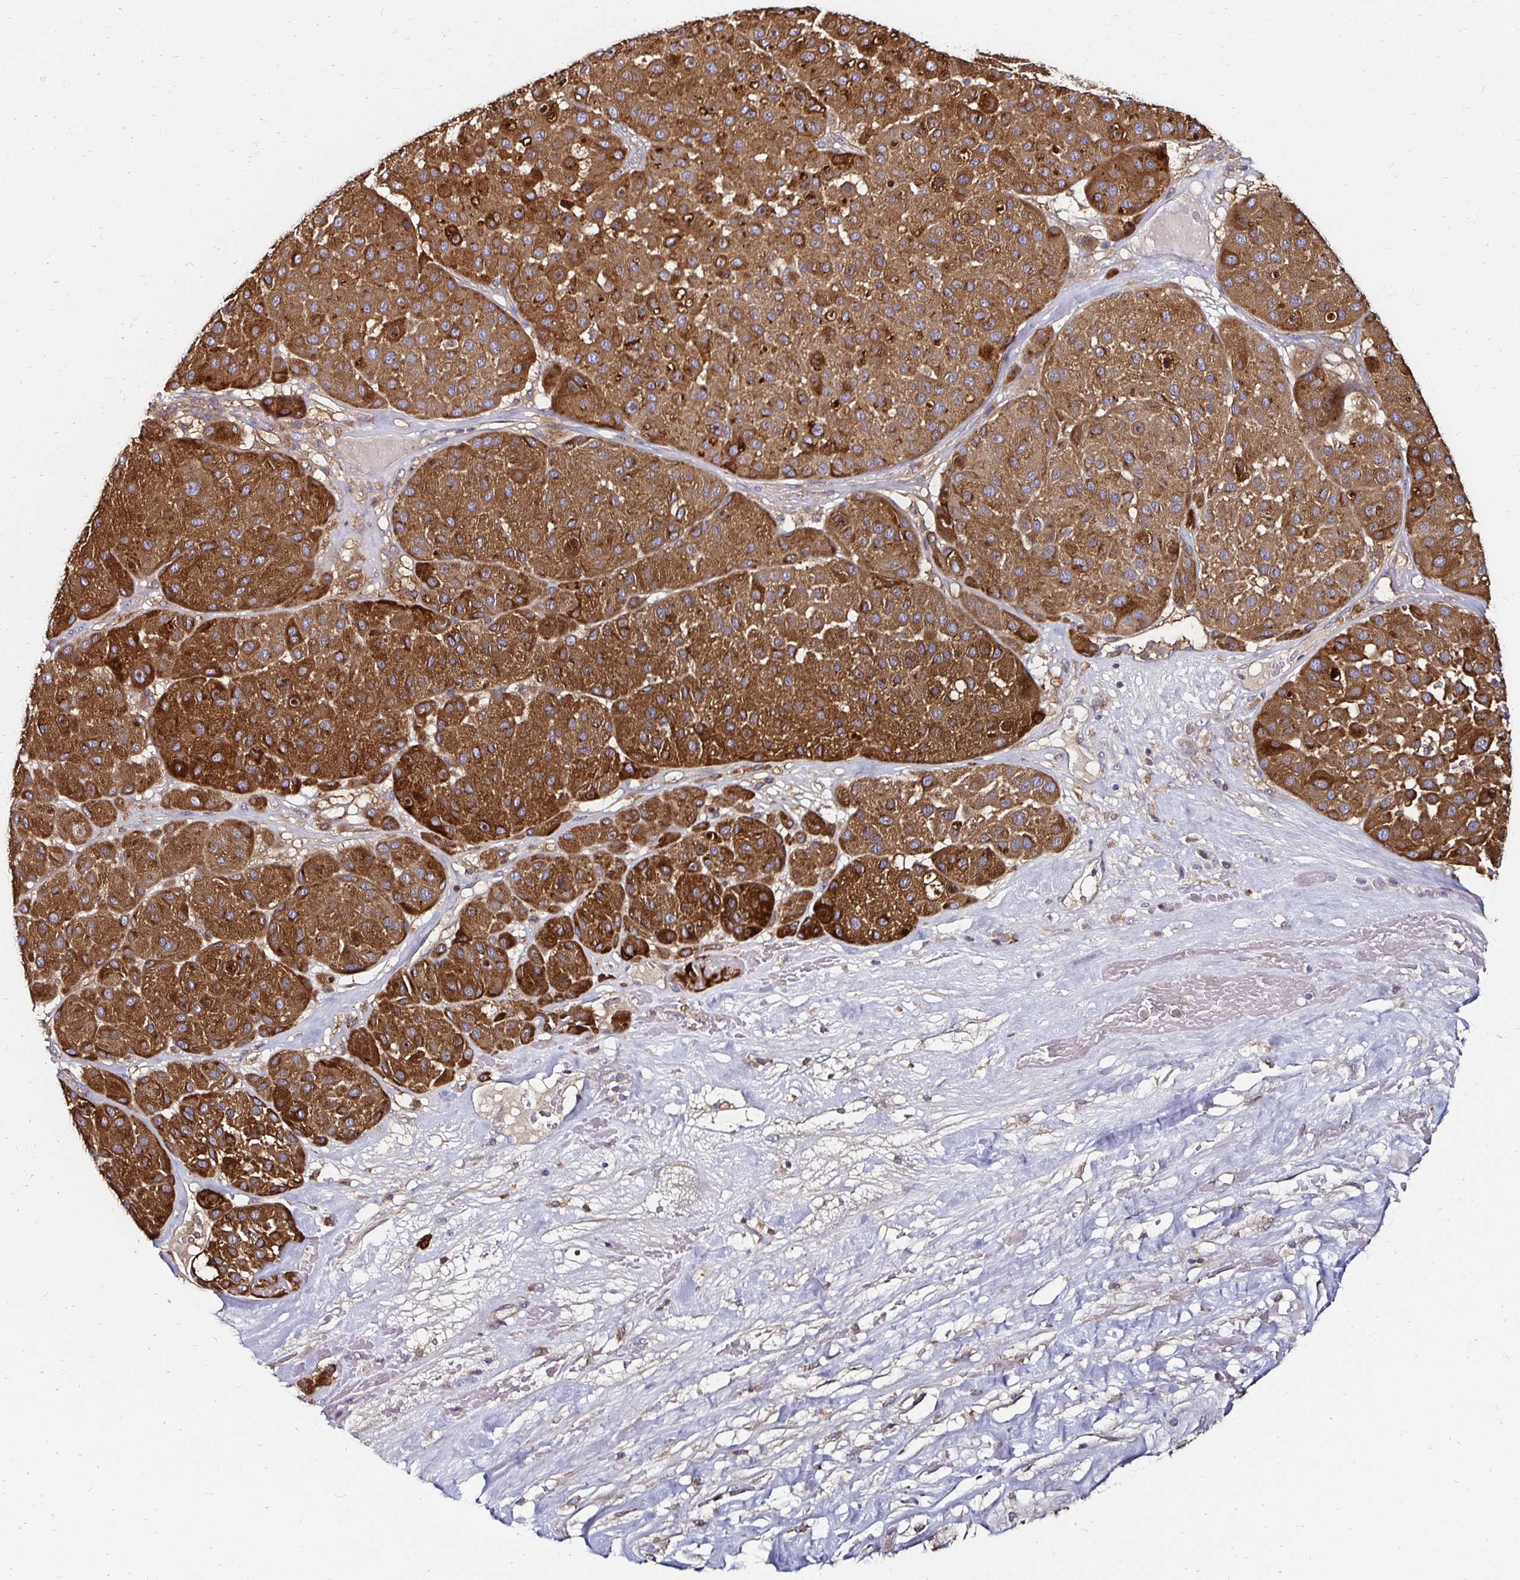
{"staining": {"intensity": "strong", "quantity": ">75%", "location": "cytoplasmic/membranous"}, "tissue": "melanoma", "cell_type": "Tumor cells", "image_type": "cancer", "snomed": [{"axis": "morphology", "description": "Malignant melanoma, Metastatic site"}, {"axis": "topography", "description": "Smooth muscle"}], "caption": "Immunohistochemistry image of melanoma stained for a protein (brown), which reveals high levels of strong cytoplasmic/membranous expression in approximately >75% of tumor cells.", "gene": "NCSTN", "patient": {"sex": "male", "age": 41}}